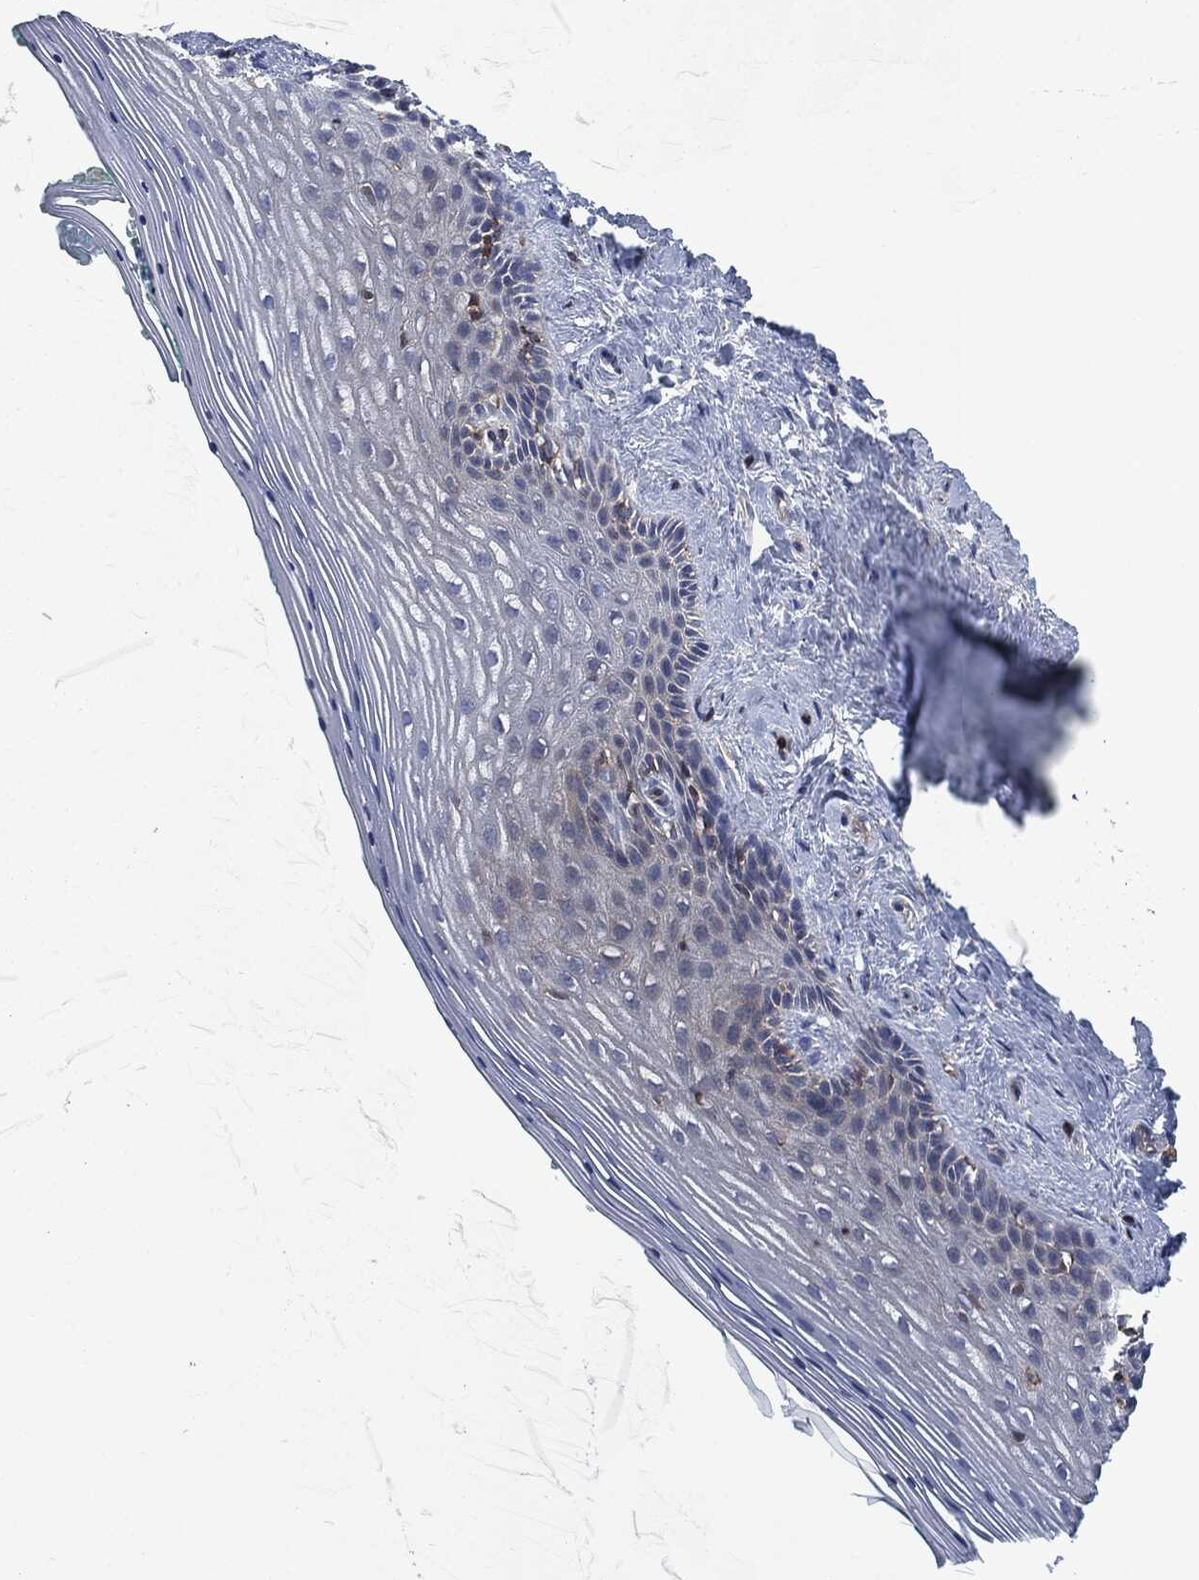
{"staining": {"intensity": "weak", "quantity": "<25%", "location": "cytoplasmic/membranous"}, "tissue": "vagina", "cell_type": "Squamous epithelial cells", "image_type": "normal", "snomed": [{"axis": "morphology", "description": "Normal tissue, NOS"}, {"axis": "topography", "description": "Vagina"}], "caption": "This is an IHC photomicrograph of benign vagina. There is no expression in squamous epithelial cells.", "gene": "LGALS9", "patient": {"sex": "female", "age": 45}}